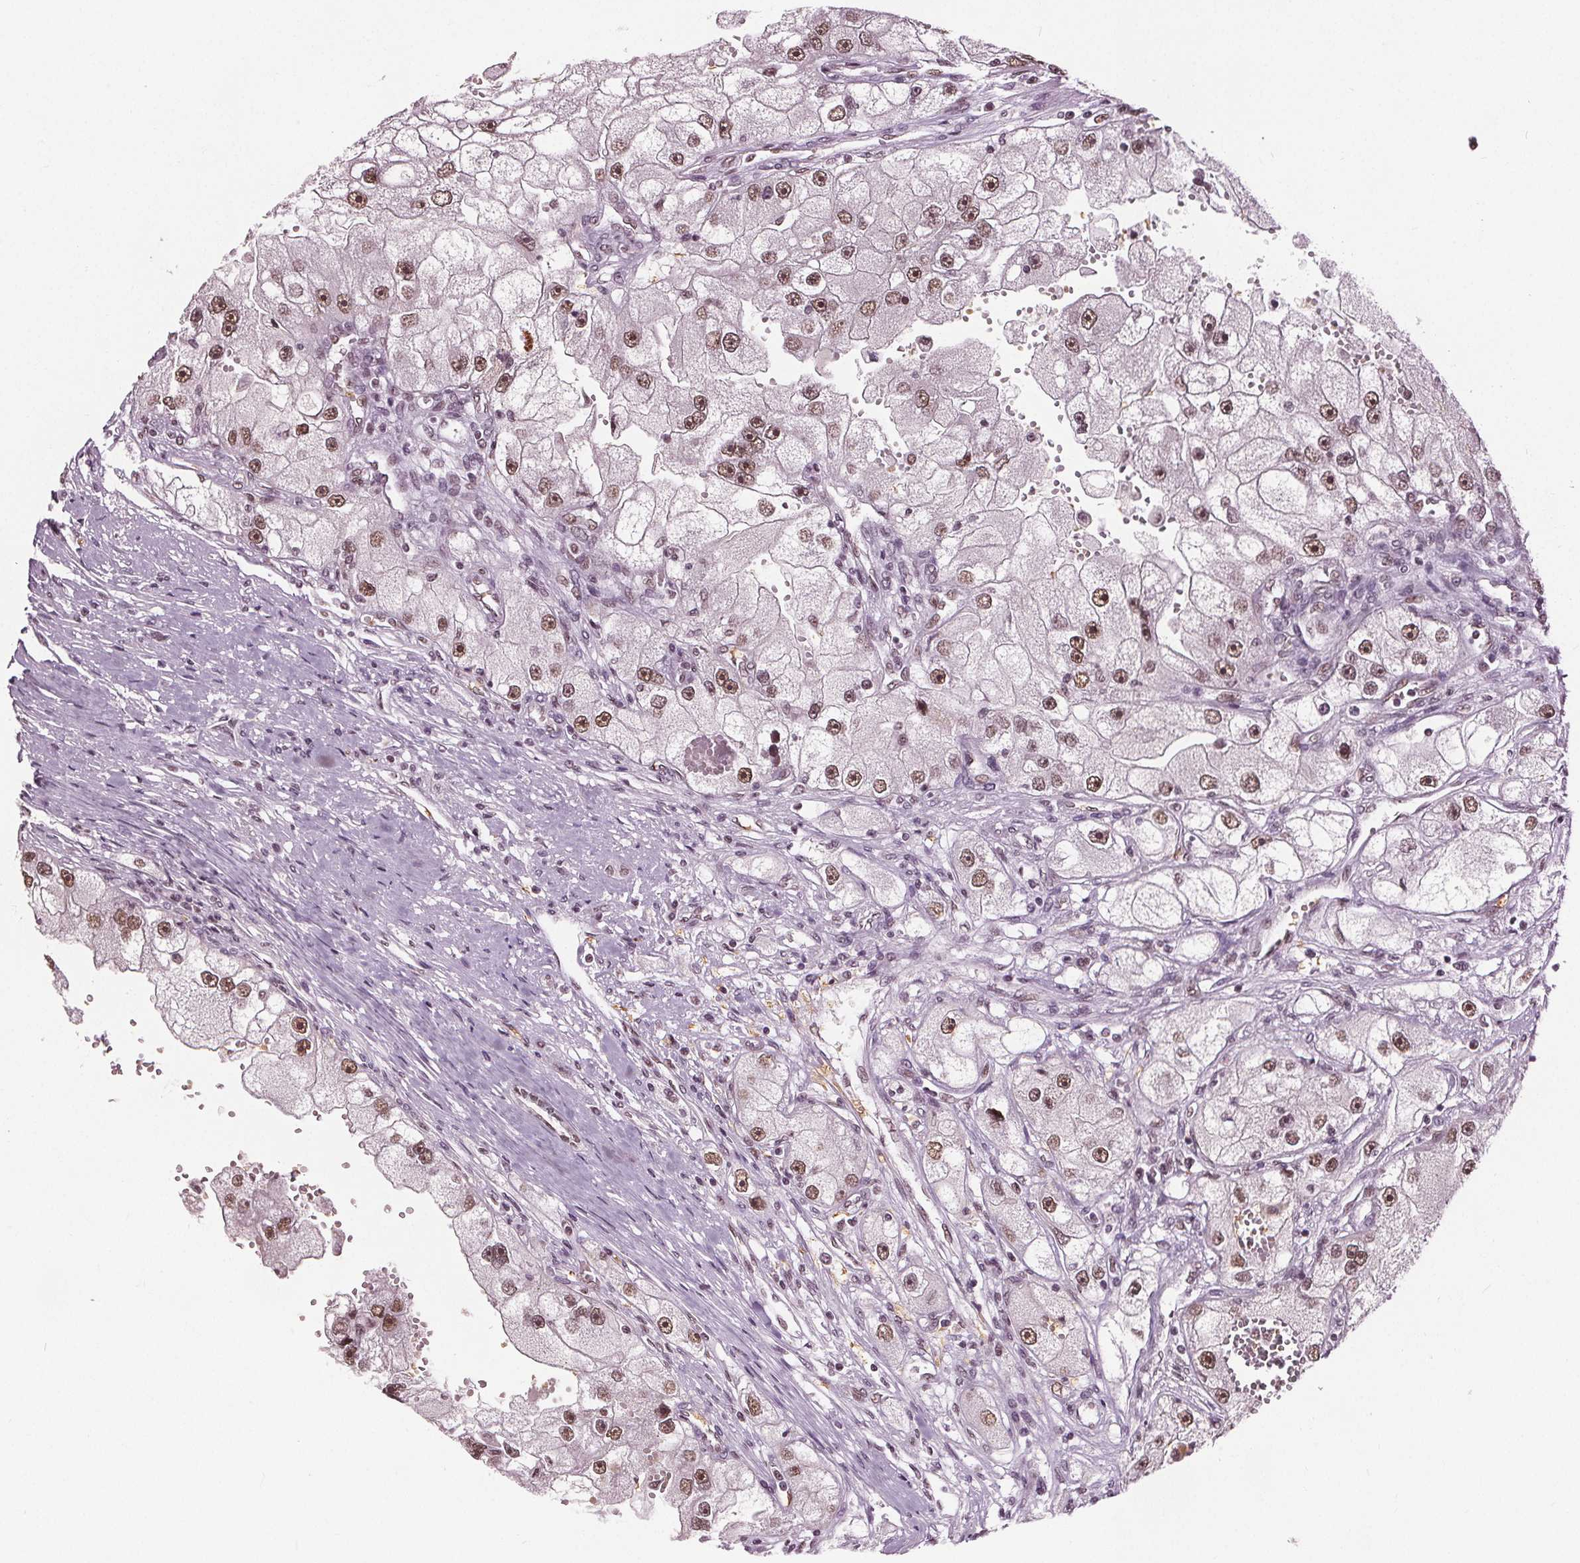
{"staining": {"intensity": "moderate", "quantity": ">75%", "location": "nuclear"}, "tissue": "renal cancer", "cell_type": "Tumor cells", "image_type": "cancer", "snomed": [{"axis": "morphology", "description": "Adenocarcinoma, NOS"}, {"axis": "topography", "description": "Kidney"}], "caption": "Tumor cells demonstrate moderate nuclear expression in approximately >75% of cells in renal cancer.", "gene": "IWS1", "patient": {"sex": "male", "age": 63}}